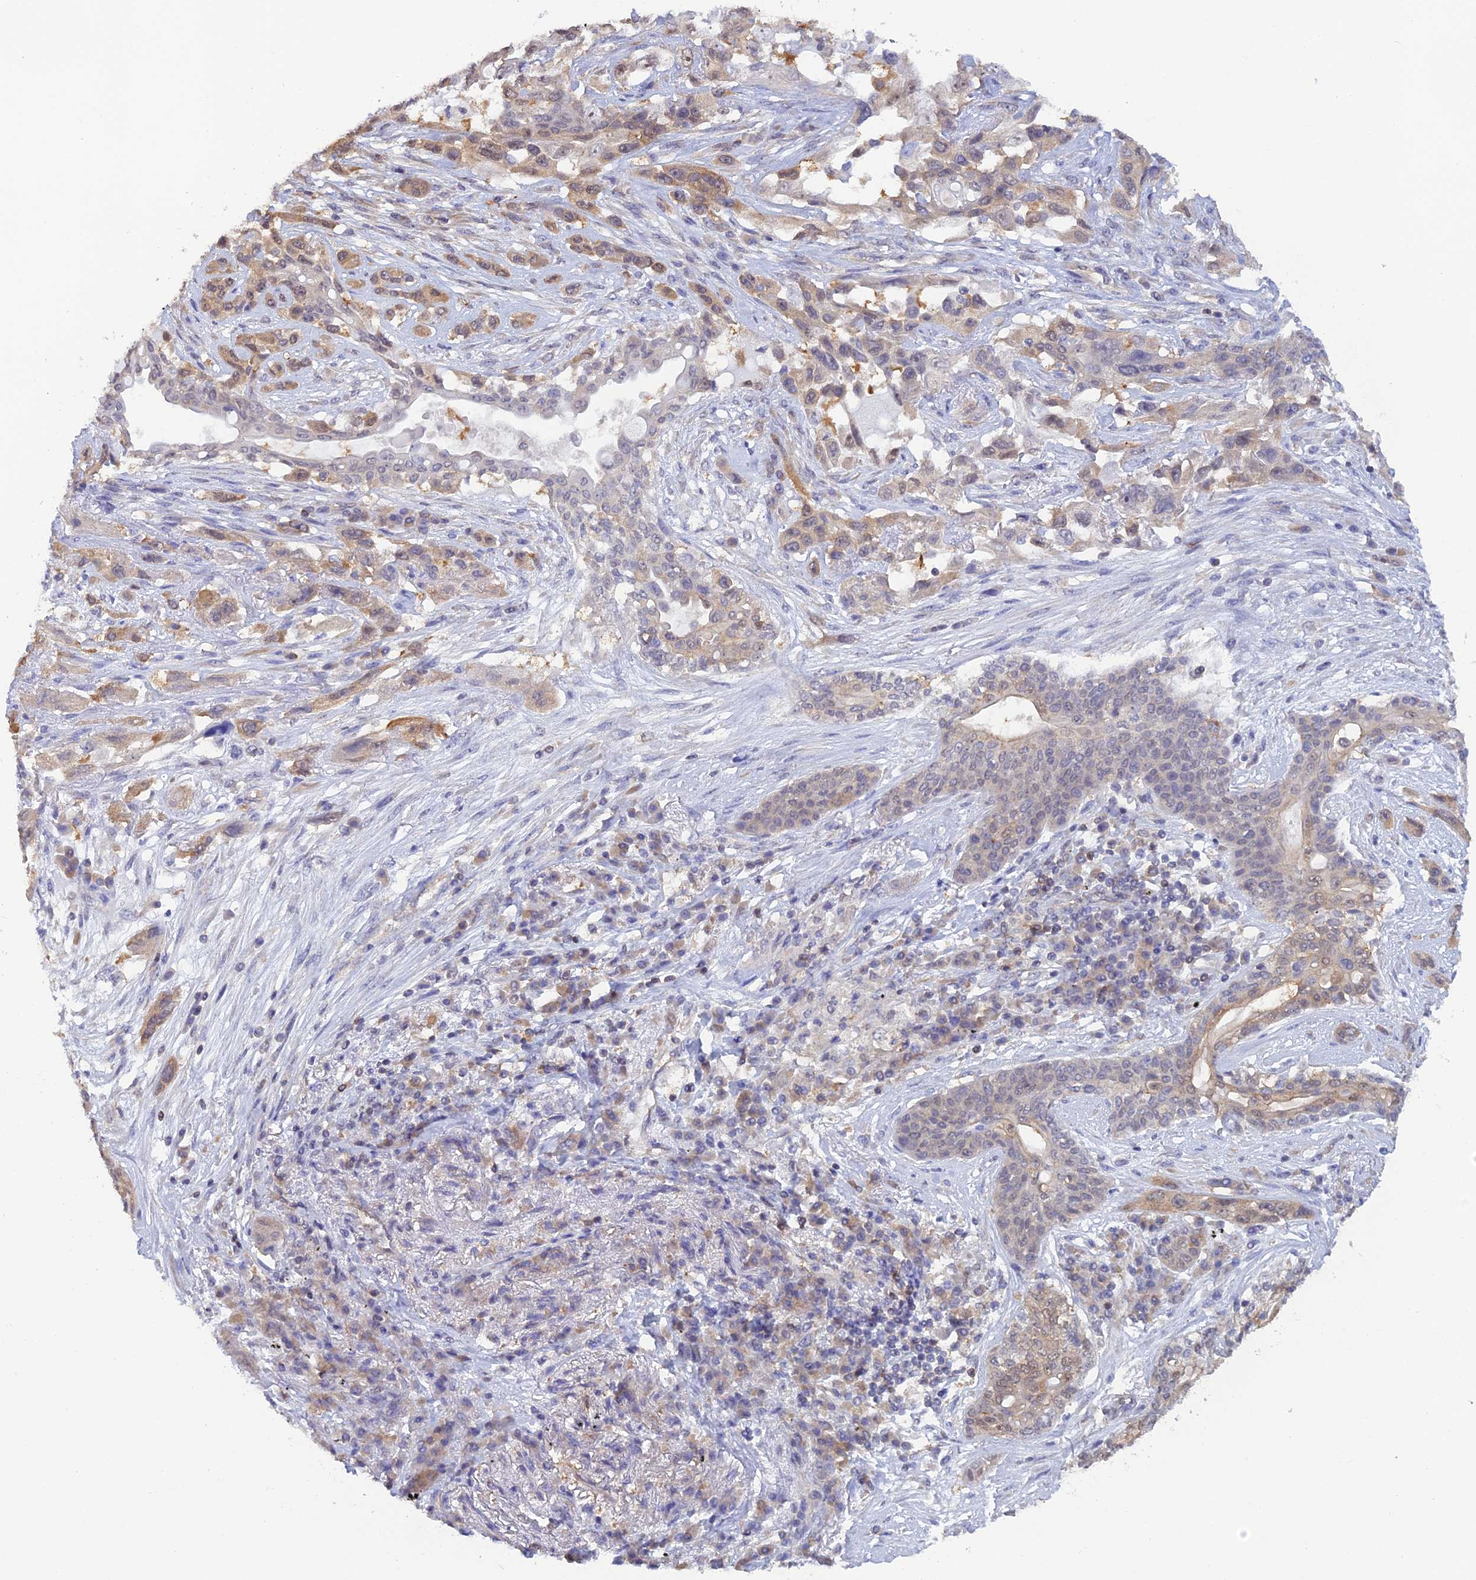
{"staining": {"intensity": "moderate", "quantity": "<25%", "location": "cytoplasmic/membranous"}, "tissue": "lung cancer", "cell_type": "Tumor cells", "image_type": "cancer", "snomed": [{"axis": "morphology", "description": "Squamous cell carcinoma, NOS"}, {"axis": "topography", "description": "Lung"}], "caption": "Human lung squamous cell carcinoma stained with a brown dye displays moderate cytoplasmic/membranous positive staining in about <25% of tumor cells.", "gene": "HINT1", "patient": {"sex": "female", "age": 70}}